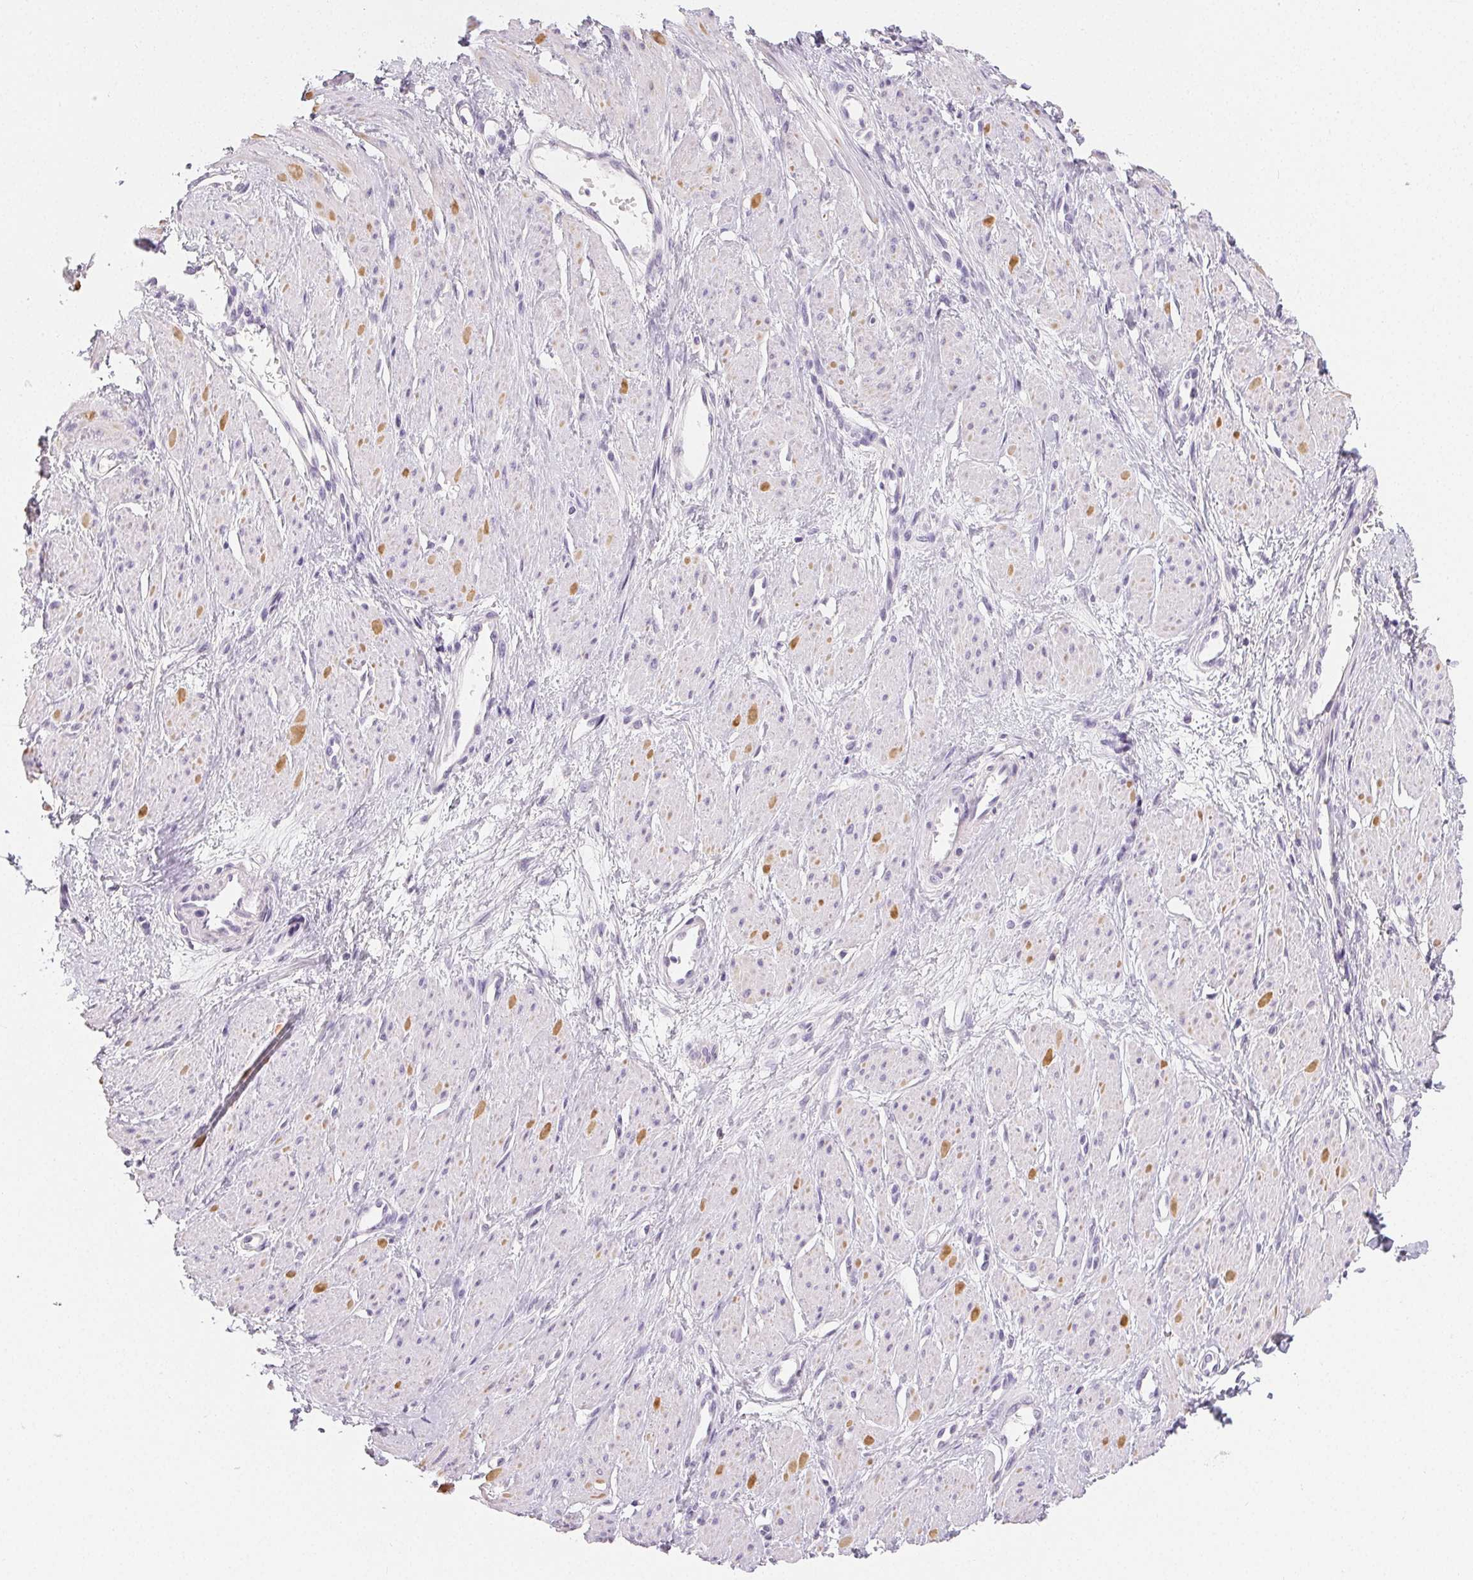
{"staining": {"intensity": "moderate", "quantity": "<25%", "location": "cytoplasmic/membranous"}, "tissue": "smooth muscle", "cell_type": "Smooth muscle cells", "image_type": "normal", "snomed": [{"axis": "morphology", "description": "Normal tissue, NOS"}, {"axis": "topography", "description": "Smooth muscle"}, {"axis": "topography", "description": "Uterus"}], "caption": "Protein expression analysis of benign human smooth muscle reveals moderate cytoplasmic/membranous positivity in about <25% of smooth muscle cells.", "gene": "MIOX", "patient": {"sex": "female", "age": 39}}